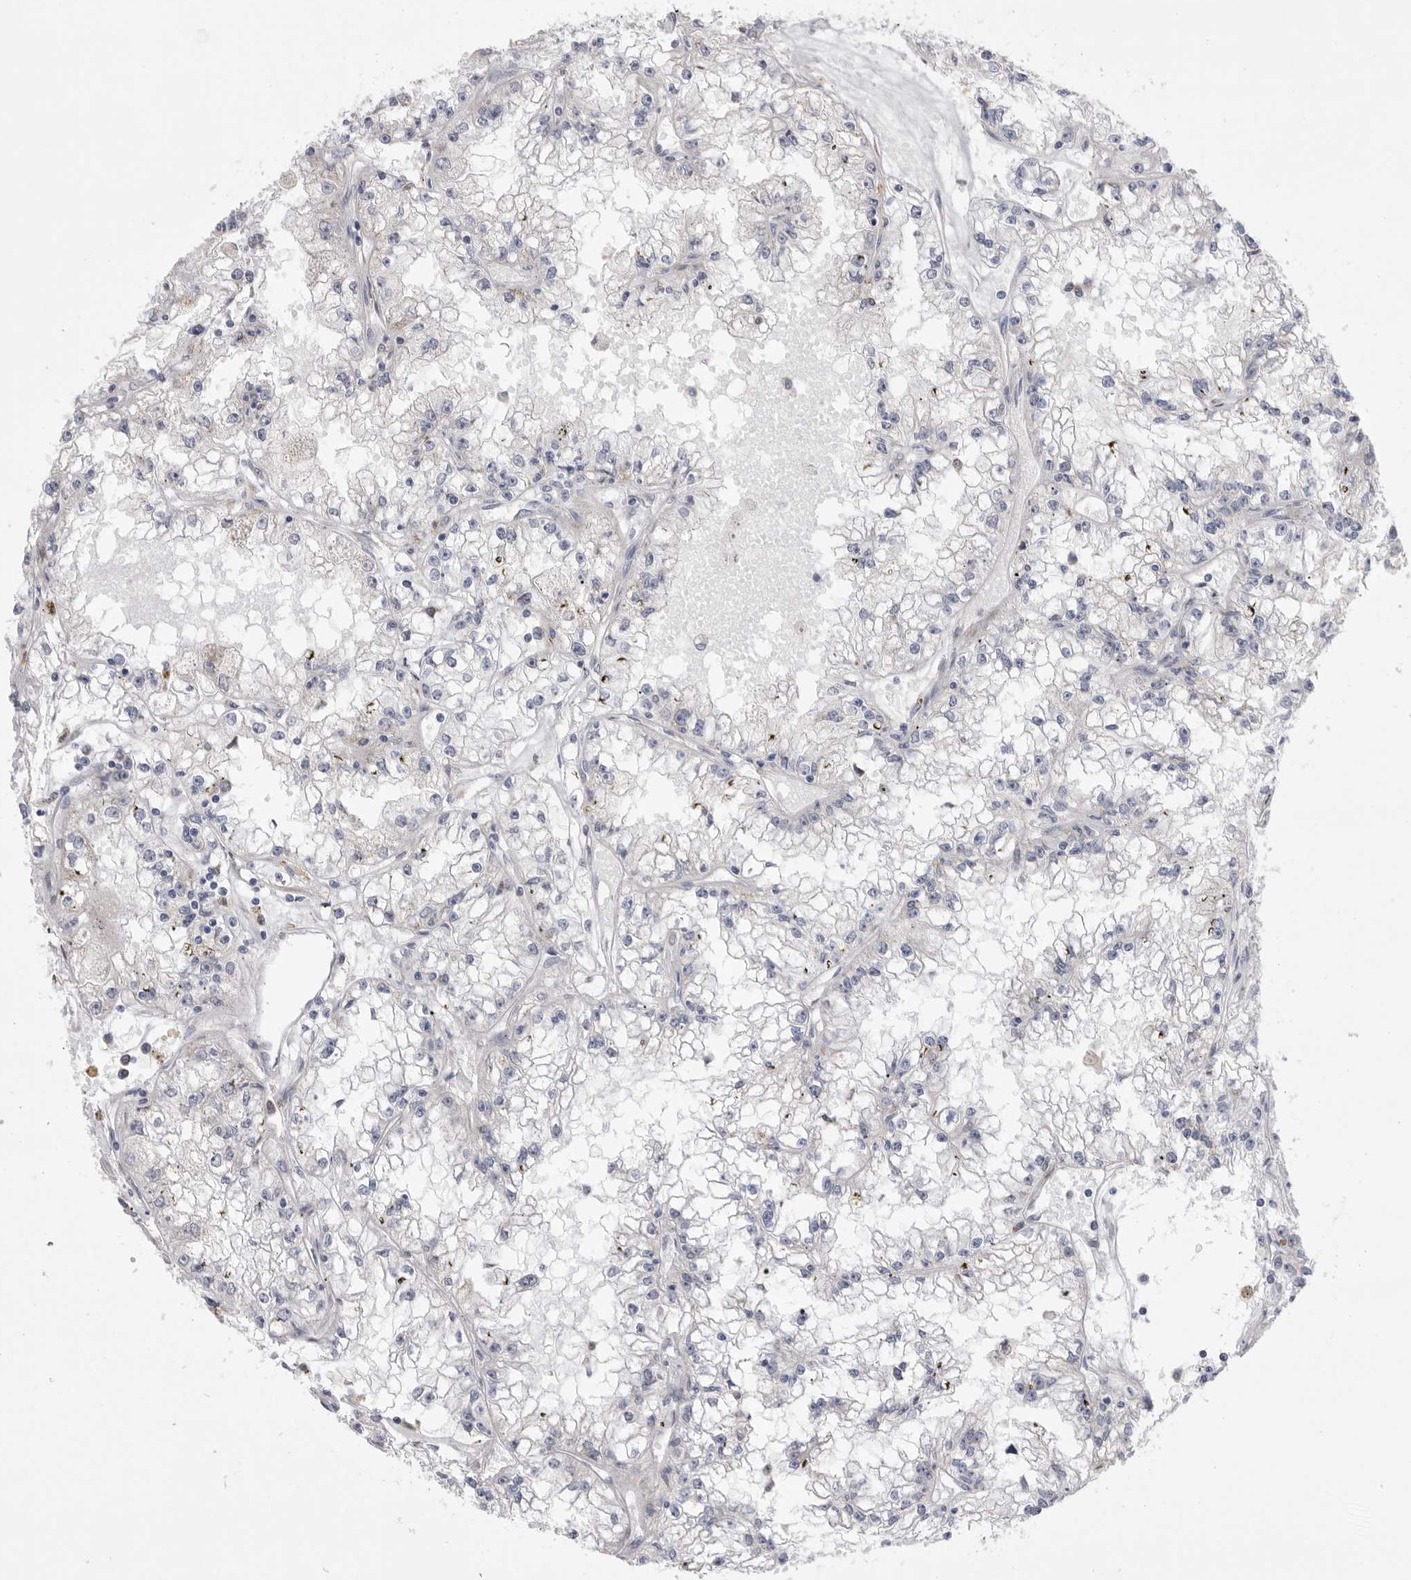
{"staining": {"intensity": "negative", "quantity": "none", "location": "none"}, "tissue": "renal cancer", "cell_type": "Tumor cells", "image_type": "cancer", "snomed": [{"axis": "morphology", "description": "Adenocarcinoma, NOS"}, {"axis": "topography", "description": "Kidney"}], "caption": "Immunohistochemical staining of renal cancer (adenocarcinoma) demonstrates no significant positivity in tumor cells.", "gene": "CCDC126", "patient": {"sex": "male", "age": 56}}